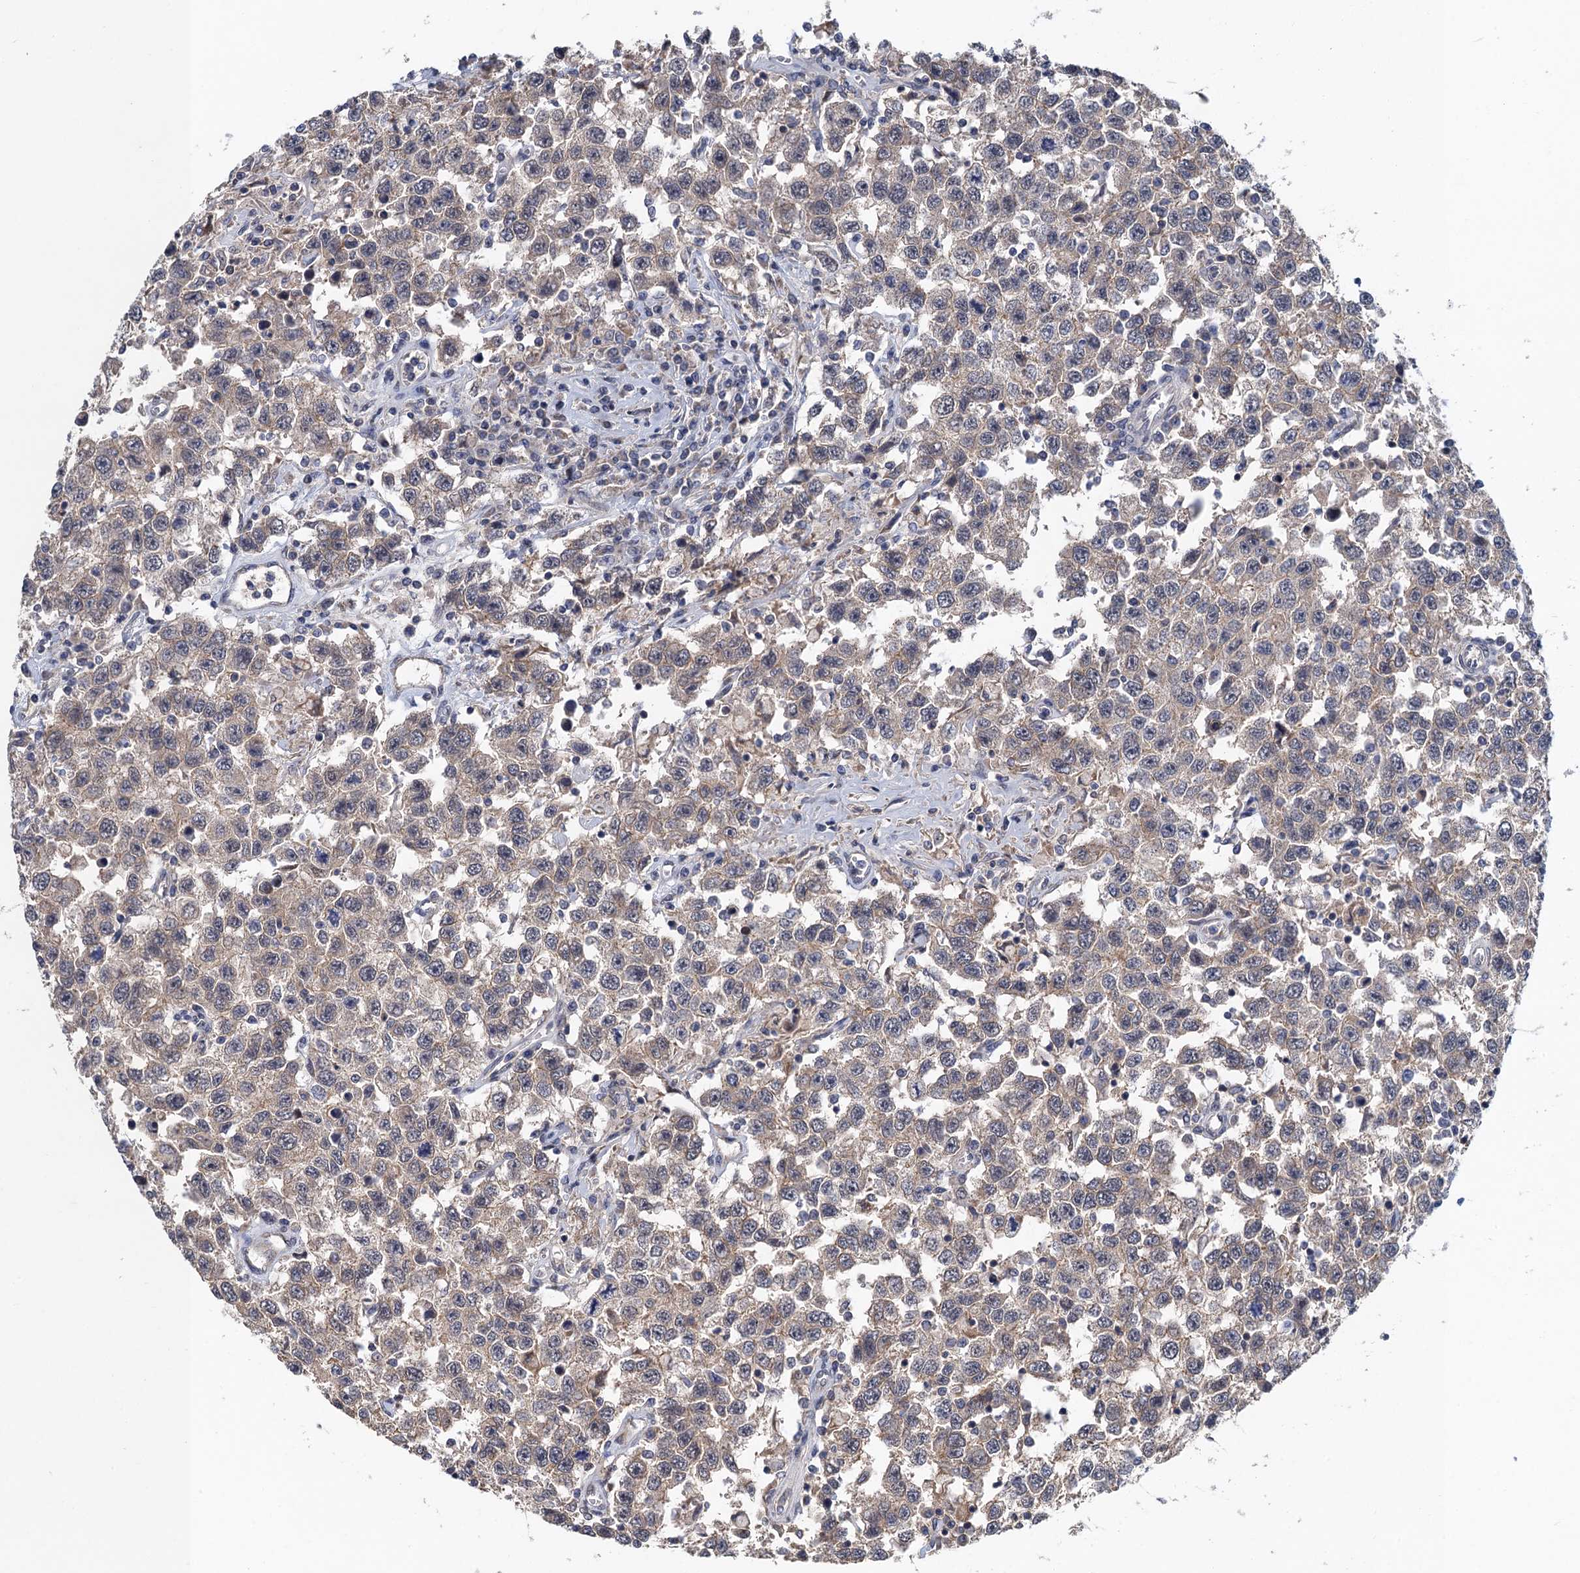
{"staining": {"intensity": "negative", "quantity": "none", "location": "none"}, "tissue": "testis cancer", "cell_type": "Tumor cells", "image_type": "cancer", "snomed": [{"axis": "morphology", "description": "Seminoma, NOS"}, {"axis": "topography", "description": "Testis"}], "caption": "Protein analysis of testis cancer demonstrates no significant positivity in tumor cells. Brightfield microscopy of immunohistochemistry (IHC) stained with DAB (brown) and hematoxylin (blue), captured at high magnification.", "gene": "MDM1", "patient": {"sex": "male", "age": 41}}